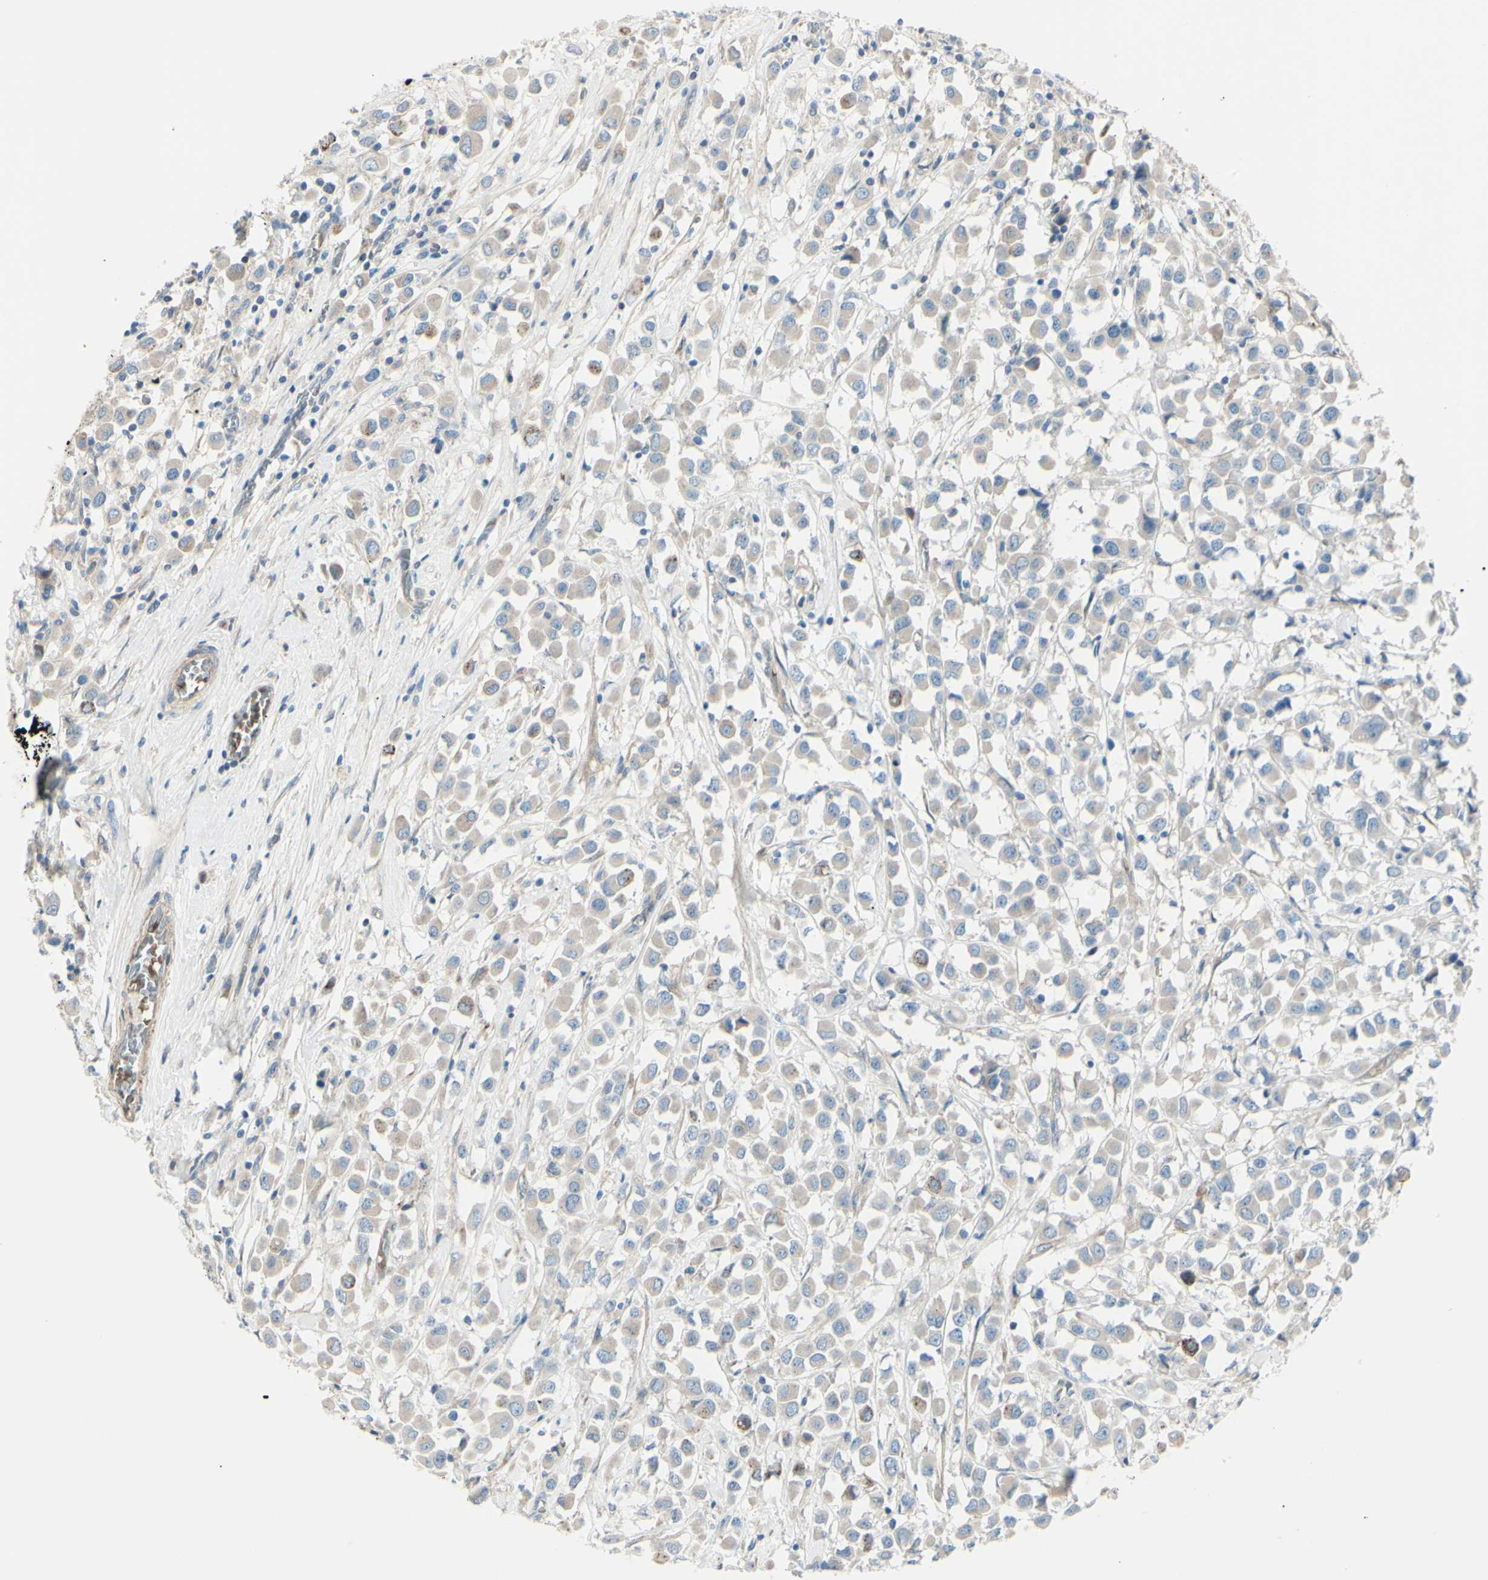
{"staining": {"intensity": "weak", "quantity": ">75%", "location": "cytoplasmic/membranous"}, "tissue": "breast cancer", "cell_type": "Tumor cells", "image_type": "cancer", "snomed": [{"axis": "morphology", "description": "Duct carcinoma"}, {"axis": "topography", "description": "Breast"}], "caption": "Protein staining of intraductal carcinoma (breast) tissue shows weak cytoplasmic/membranous staining in about >75% of tumor cells.", "gene": "PCDHGA2", "patient": {"sex": "female", "age": 61}}